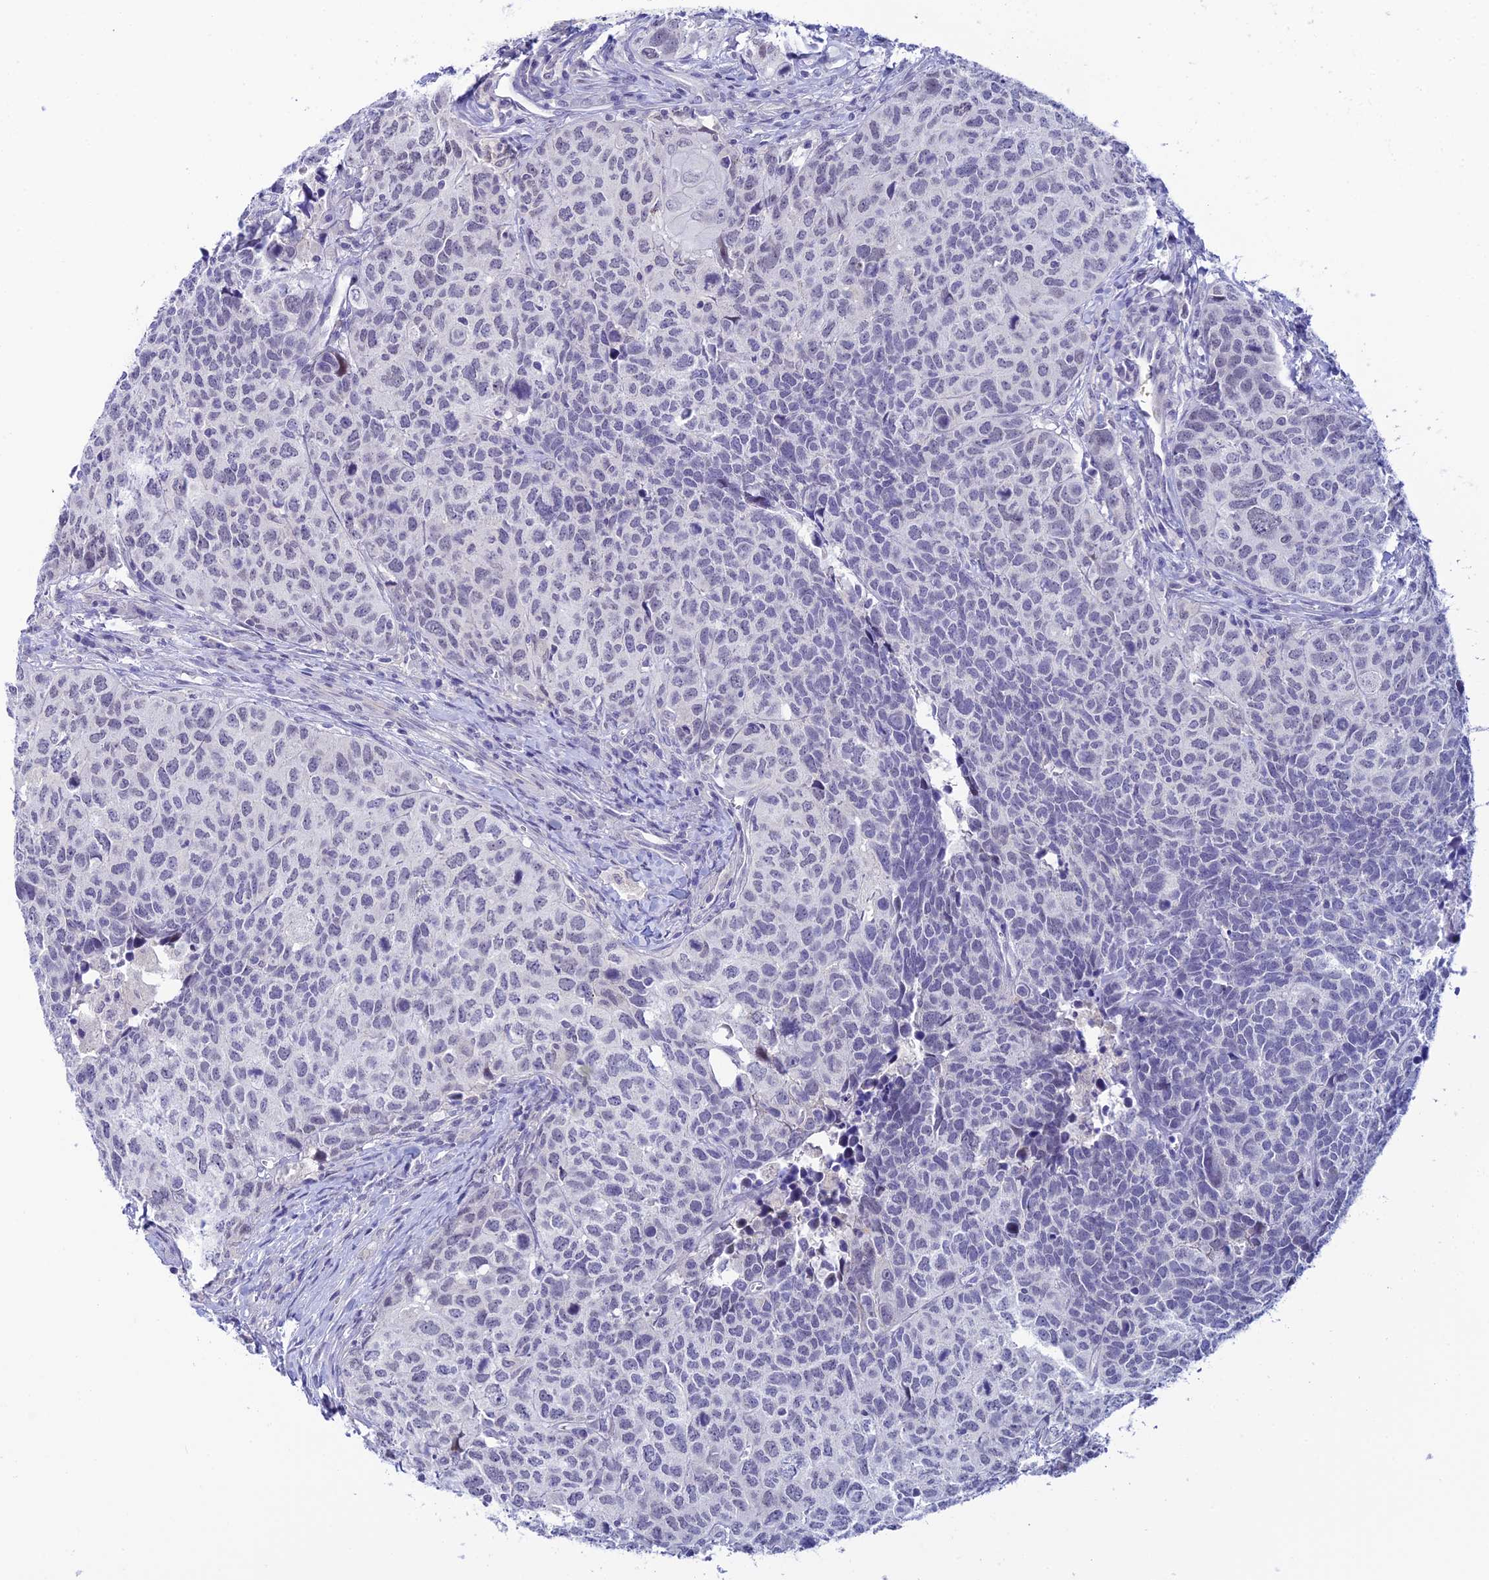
{"staining": {"intensity": "negative", "quantity": "none", "location": "none"}, "tissue": "head and neck cancer", "cell_type": "Tumor cells", "image_type": "cancer", "snomed": [{"axis": "morphology", "description": "Squamous cell carcinoma, NOS"}, {"axis": "topography", "description": "Head-Neck"}], "caption": "Tumor cells show no significant staining in head and neck cancer (squamous cell carcinoma).", "gene": "RASGEF1B", "patient": {"sex": "male", "age": 66}}